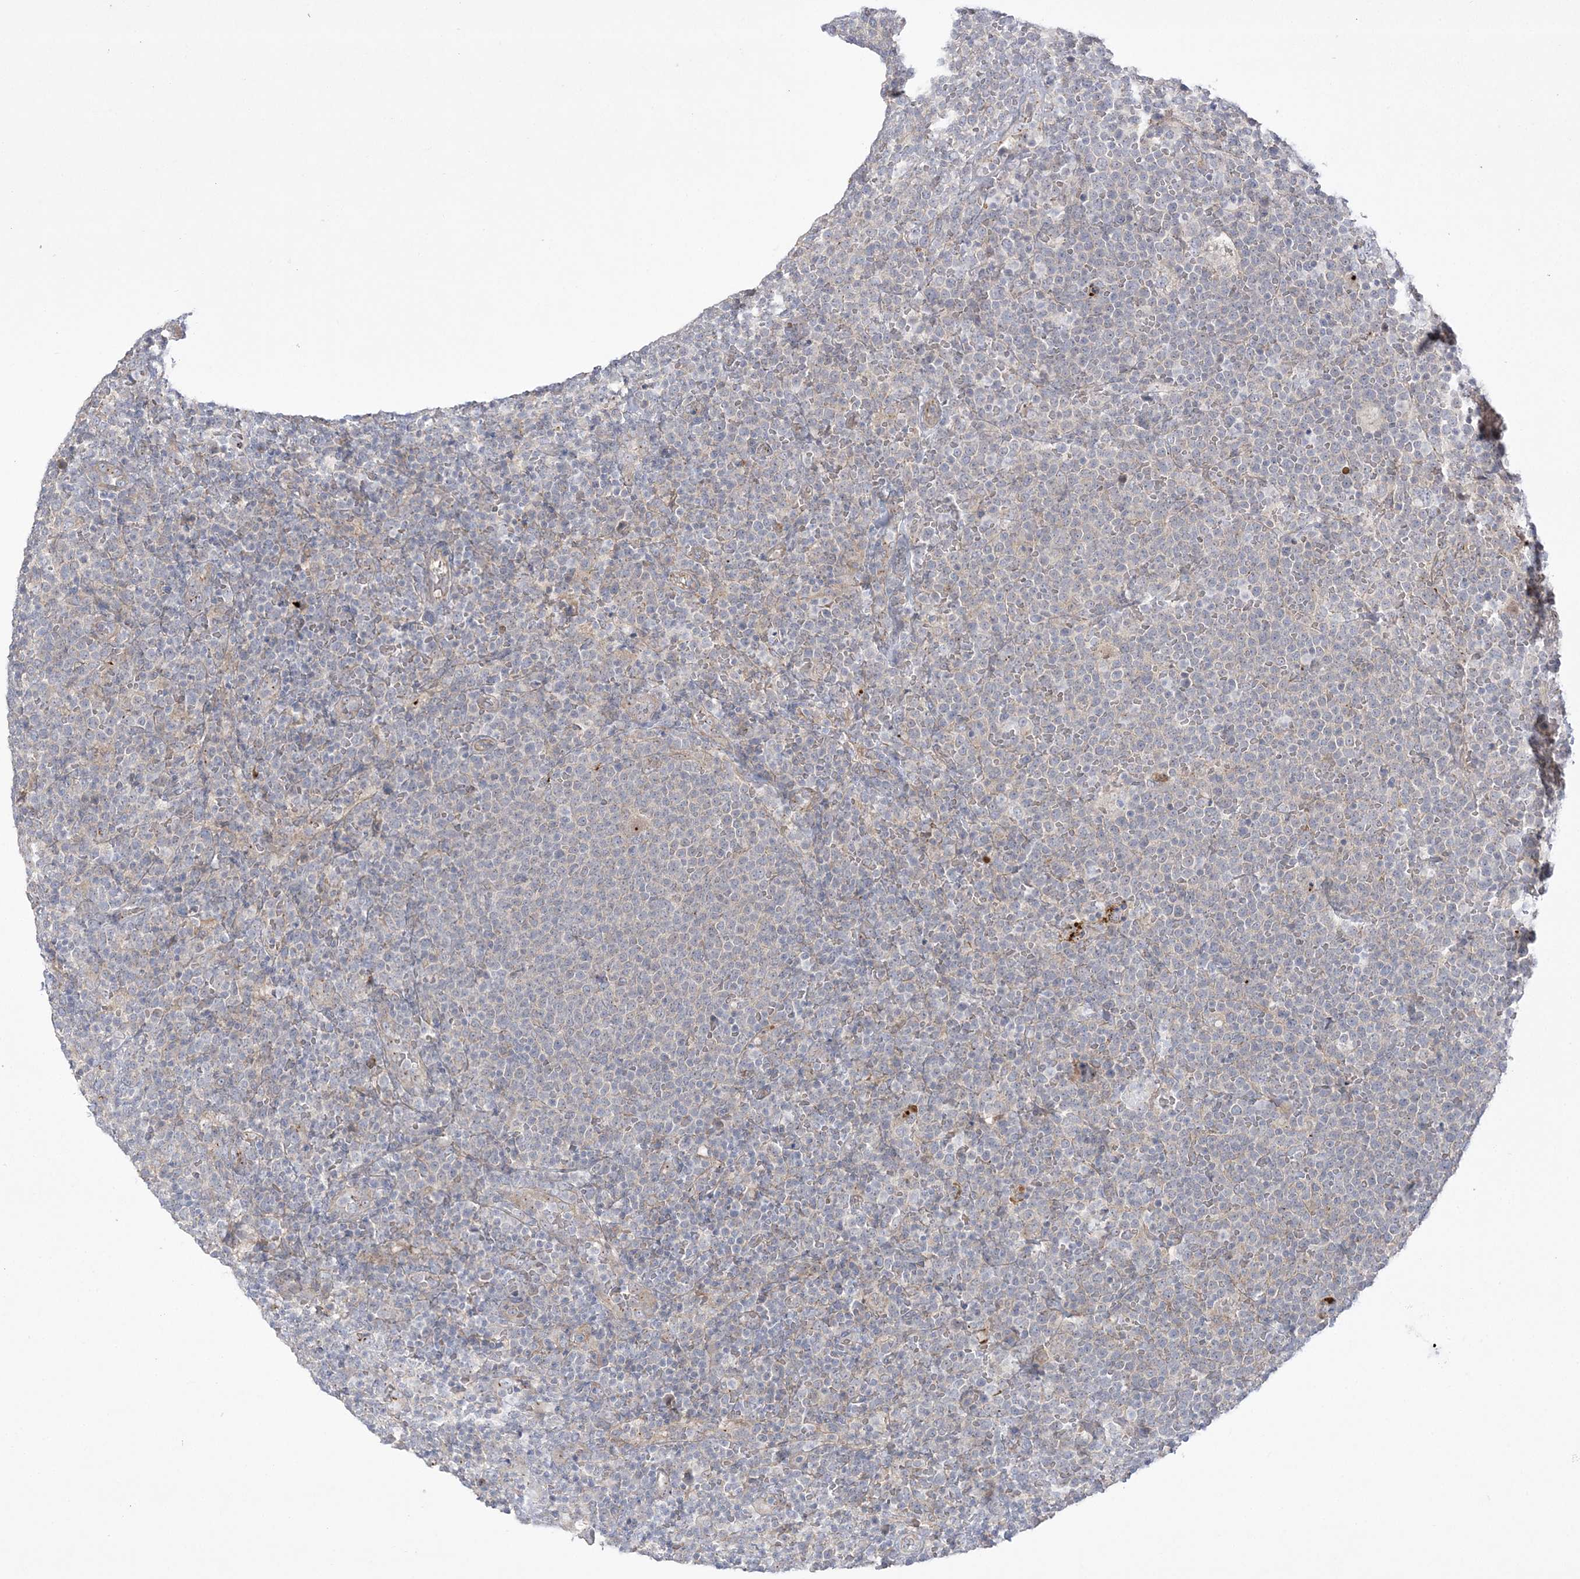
{"staining": {"intensity": "negative", "quantity": "none", "location": "none"}, "tissue": "lymphoma", "cell_type": "Tumor cells", "image_type": "cancer", "snomed": [{"axis": "morphology", "description": "Malignant lymphoma, non-Hodgkin's type, High grade"}, {"axis": "topography", "description": "Lymph node"}], "caption": "This is an immunohistochemistry (IHC) image of lymphoma. There is no expression in tumor cells.", "gene": "ADAMTS12", "patient": {"sex": "male", "age": 61}}